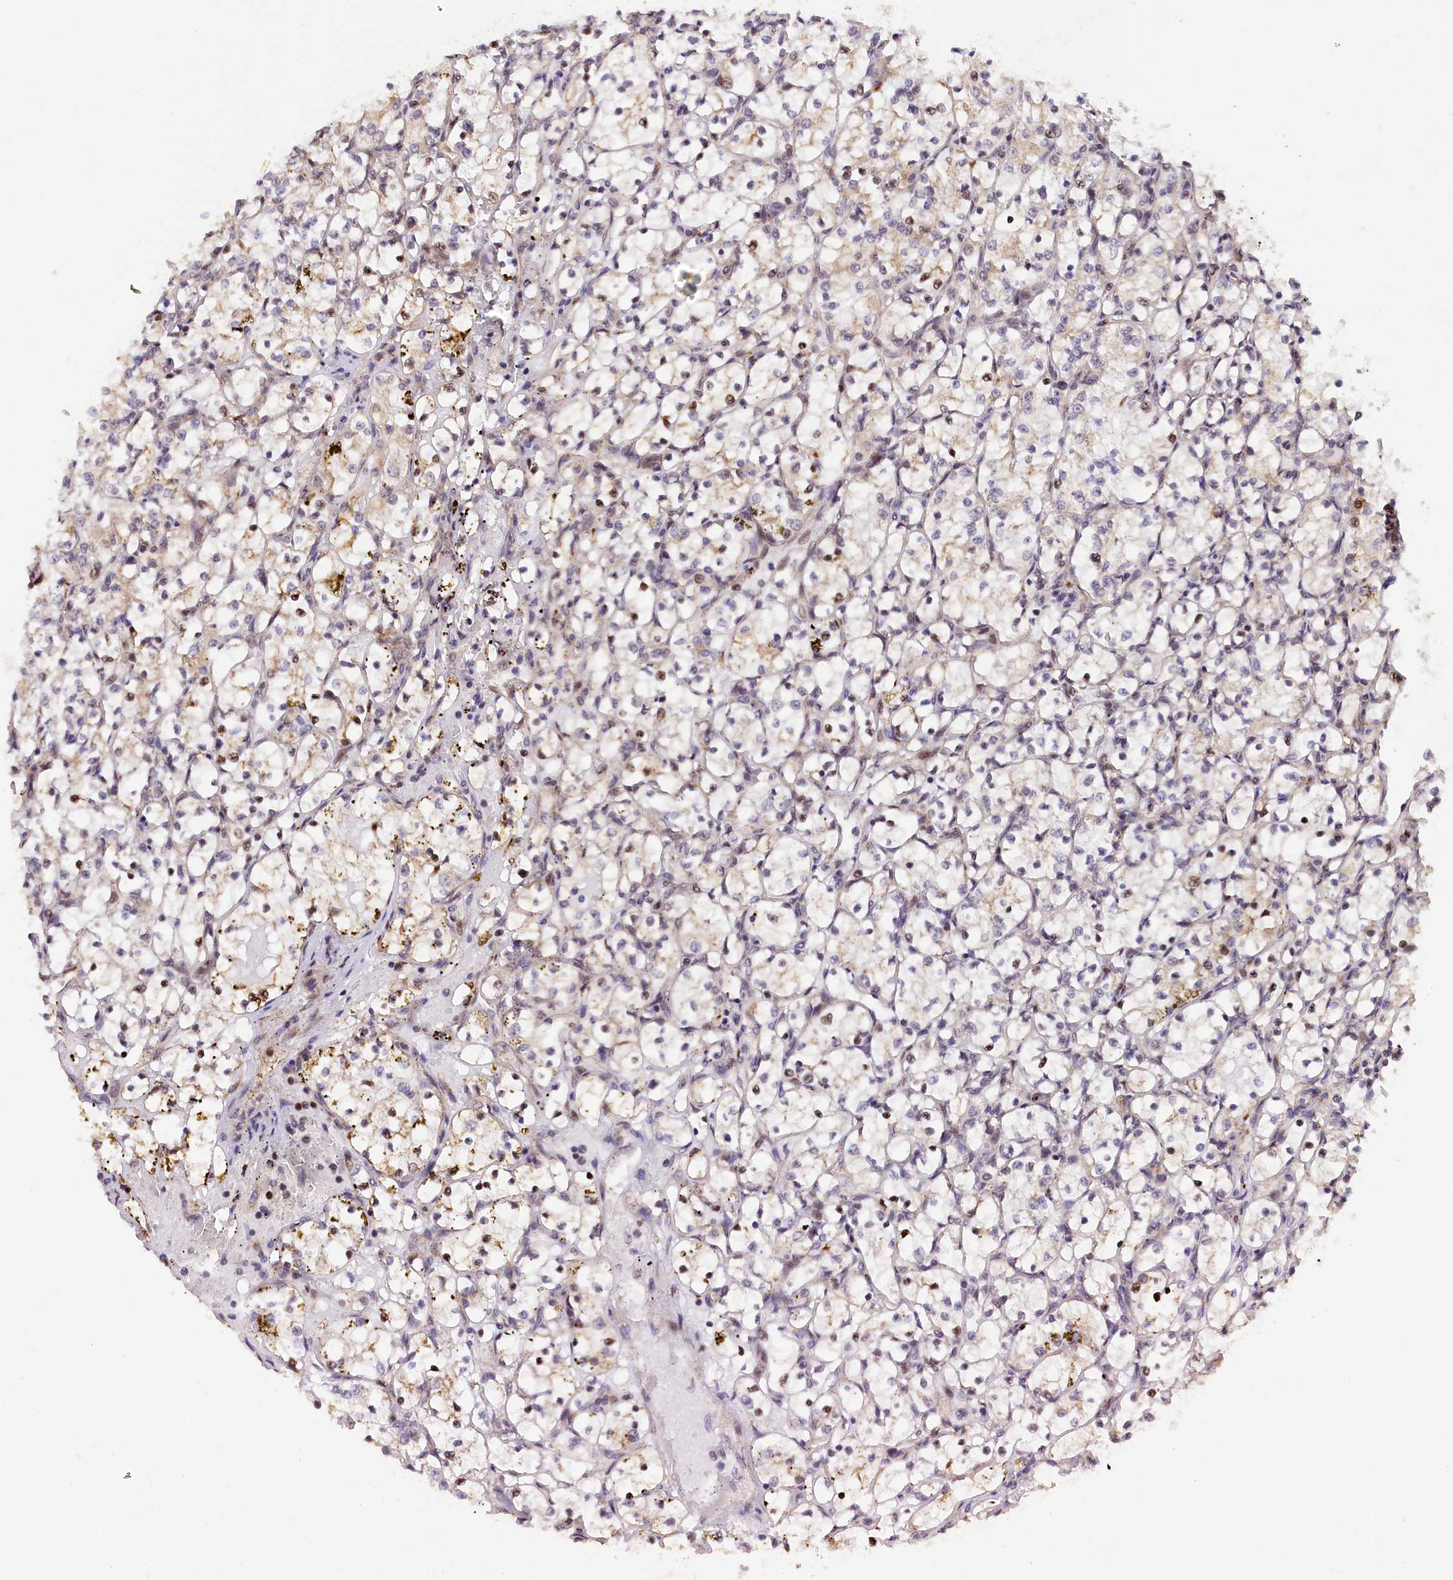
{"staining": {"intensity": "moderate", "quantity": "<25%", "location": "cytoplasmic/membranous,nuclear"}, "tissue": "renal cancer", "cell_type": "Tumor cells", "image_type": "cancer", "snomed": [{"axis": "morphology", "description": "Adenocarcinoma, NOS"}, {"axis": "topography", "description": "Kidney"}], "caption": "A low amount of moderate cytoplasmic/membranous and nuclear staining is seen in about <25% of tumor cells in adenocarcinoma (renal) tissue.", "gene": "SAMD4A", "patient": {"sex": "female", "age": 69}}